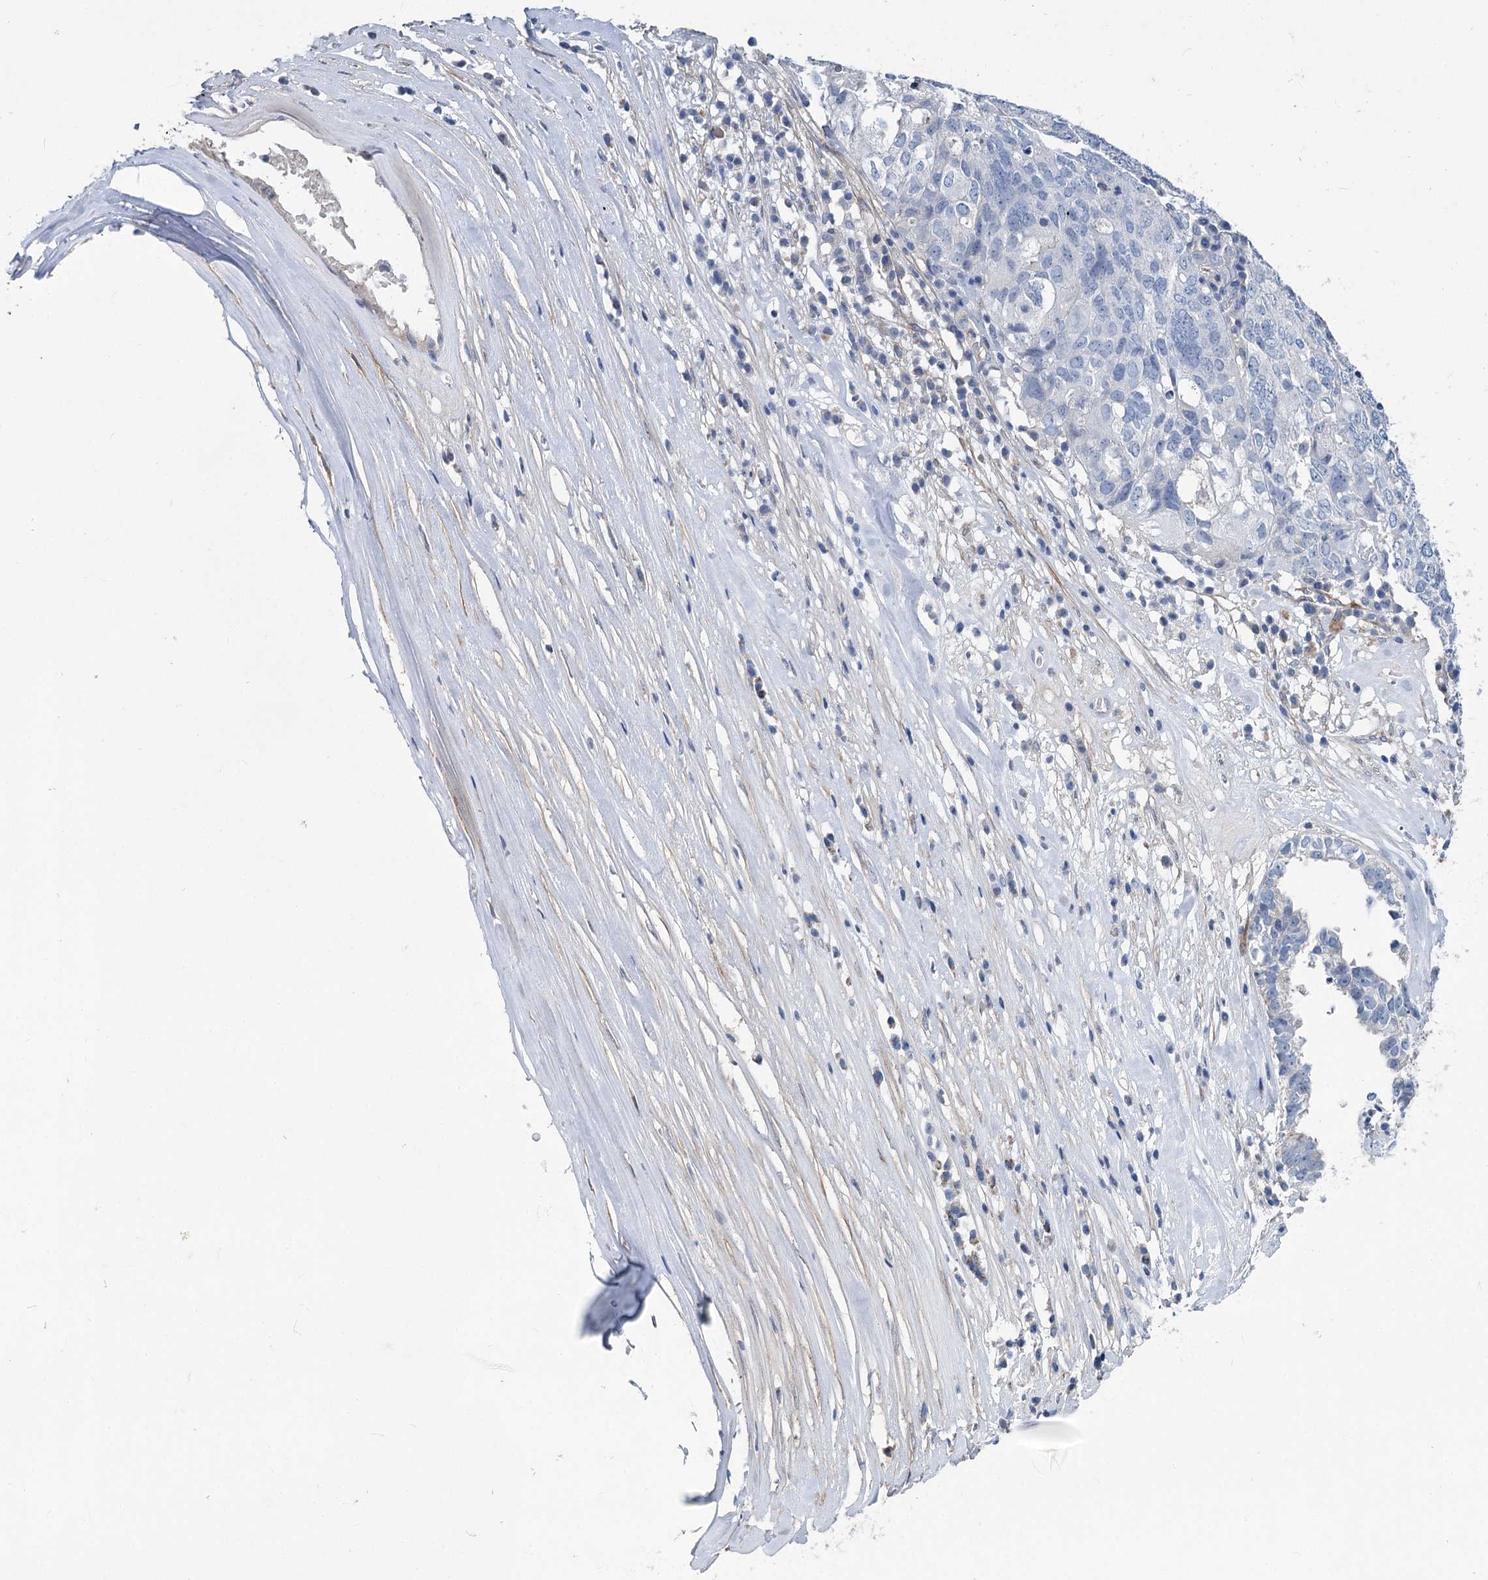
{"staining": {"intensity": "negative", "quantity": "none", "location": "none"}, "tissue": "ovarian cancer", "cell_type": "Tumor cells", "image_type": "cancer", "snomed": [{"axis": "morphology", "description": "Carcinoma, endometroid"}, {"axis": "topography", "description": "Ovary"}], "caption": "Human ovarian cancer stained for a protein using immunohistochemistry demonstrates no positivity in tumor cells.", "gene": "CHDH", "patient": {"sex": "female", "age": 62}}